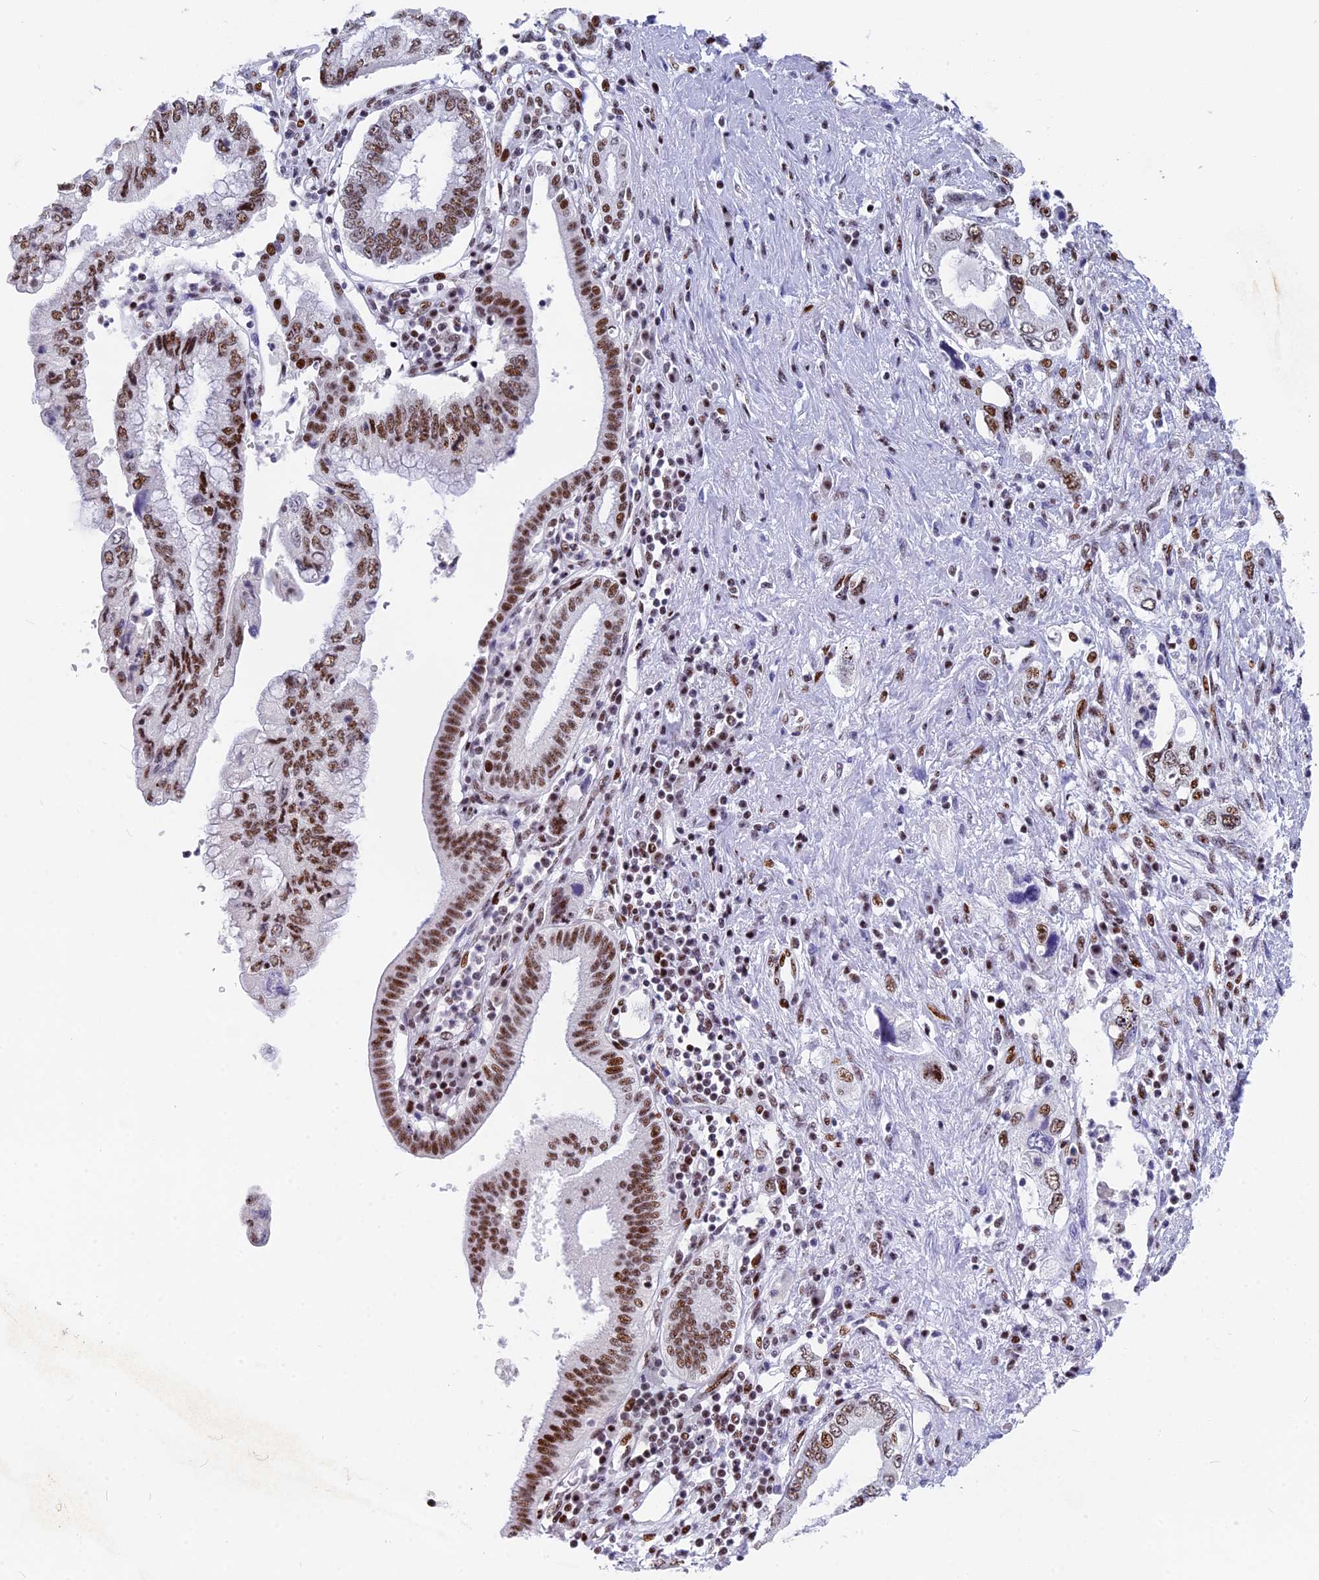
{"staining": {"intensity": "moderate", "quantity": ">75%", "location": "nuclear"}, "tissue": "pancreatic cancer", "cell_type": "Tumor cells", "image_type": "cancer", "snomed": [{"axis": "morphology", "description": "Adenocarcinoma, NOS"}, {"axis": "topography", "description": "Pancreas"}], "caption": "A brown stain highlights moderate nuclear positivity of a protein in human pancreatic cancer tumor cells.", "gene": "NSA2", "patient": {"sex": "female", "age": 73}}